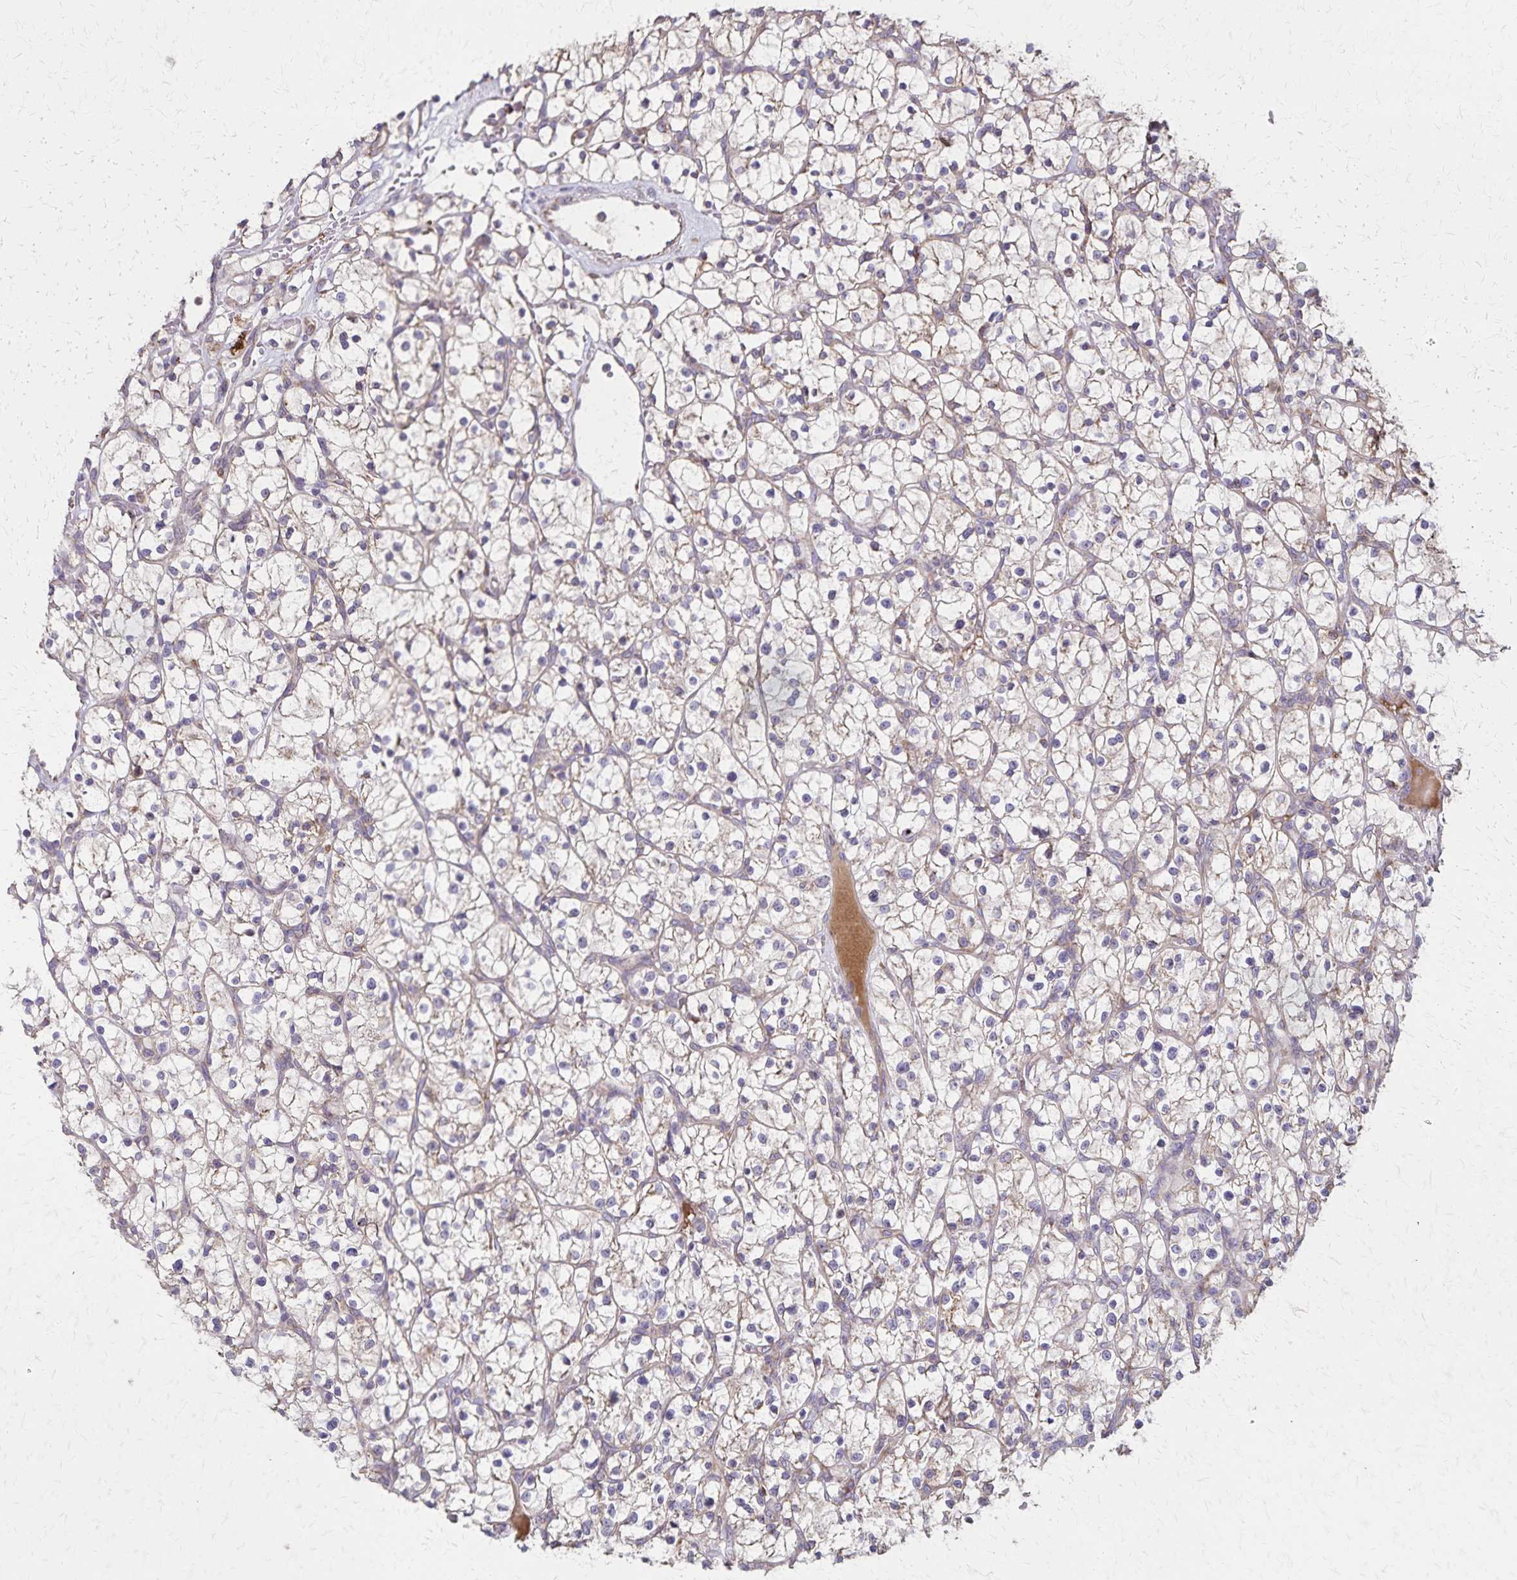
{"staining": {"intensity": "negative", "quantity": "none", "location": "none"}, "tissue": "renal cancer", "cell_type": "Tumor cells", "image_type": "cancer", "snomed": [{"axis": "morphology", "description": "Adenocarcinoma, NOS"}, {"axis": "topography", "description": "Kidney"}], "caption": "DAB (3,3'-diaminobenzidine) immunohistochemical staining of renal cancer (adenocarcinoma) exhibits no significant positivity in tumor cells.", "gene": "RNF10", "patient": {"sex": "female", "age": 64}}